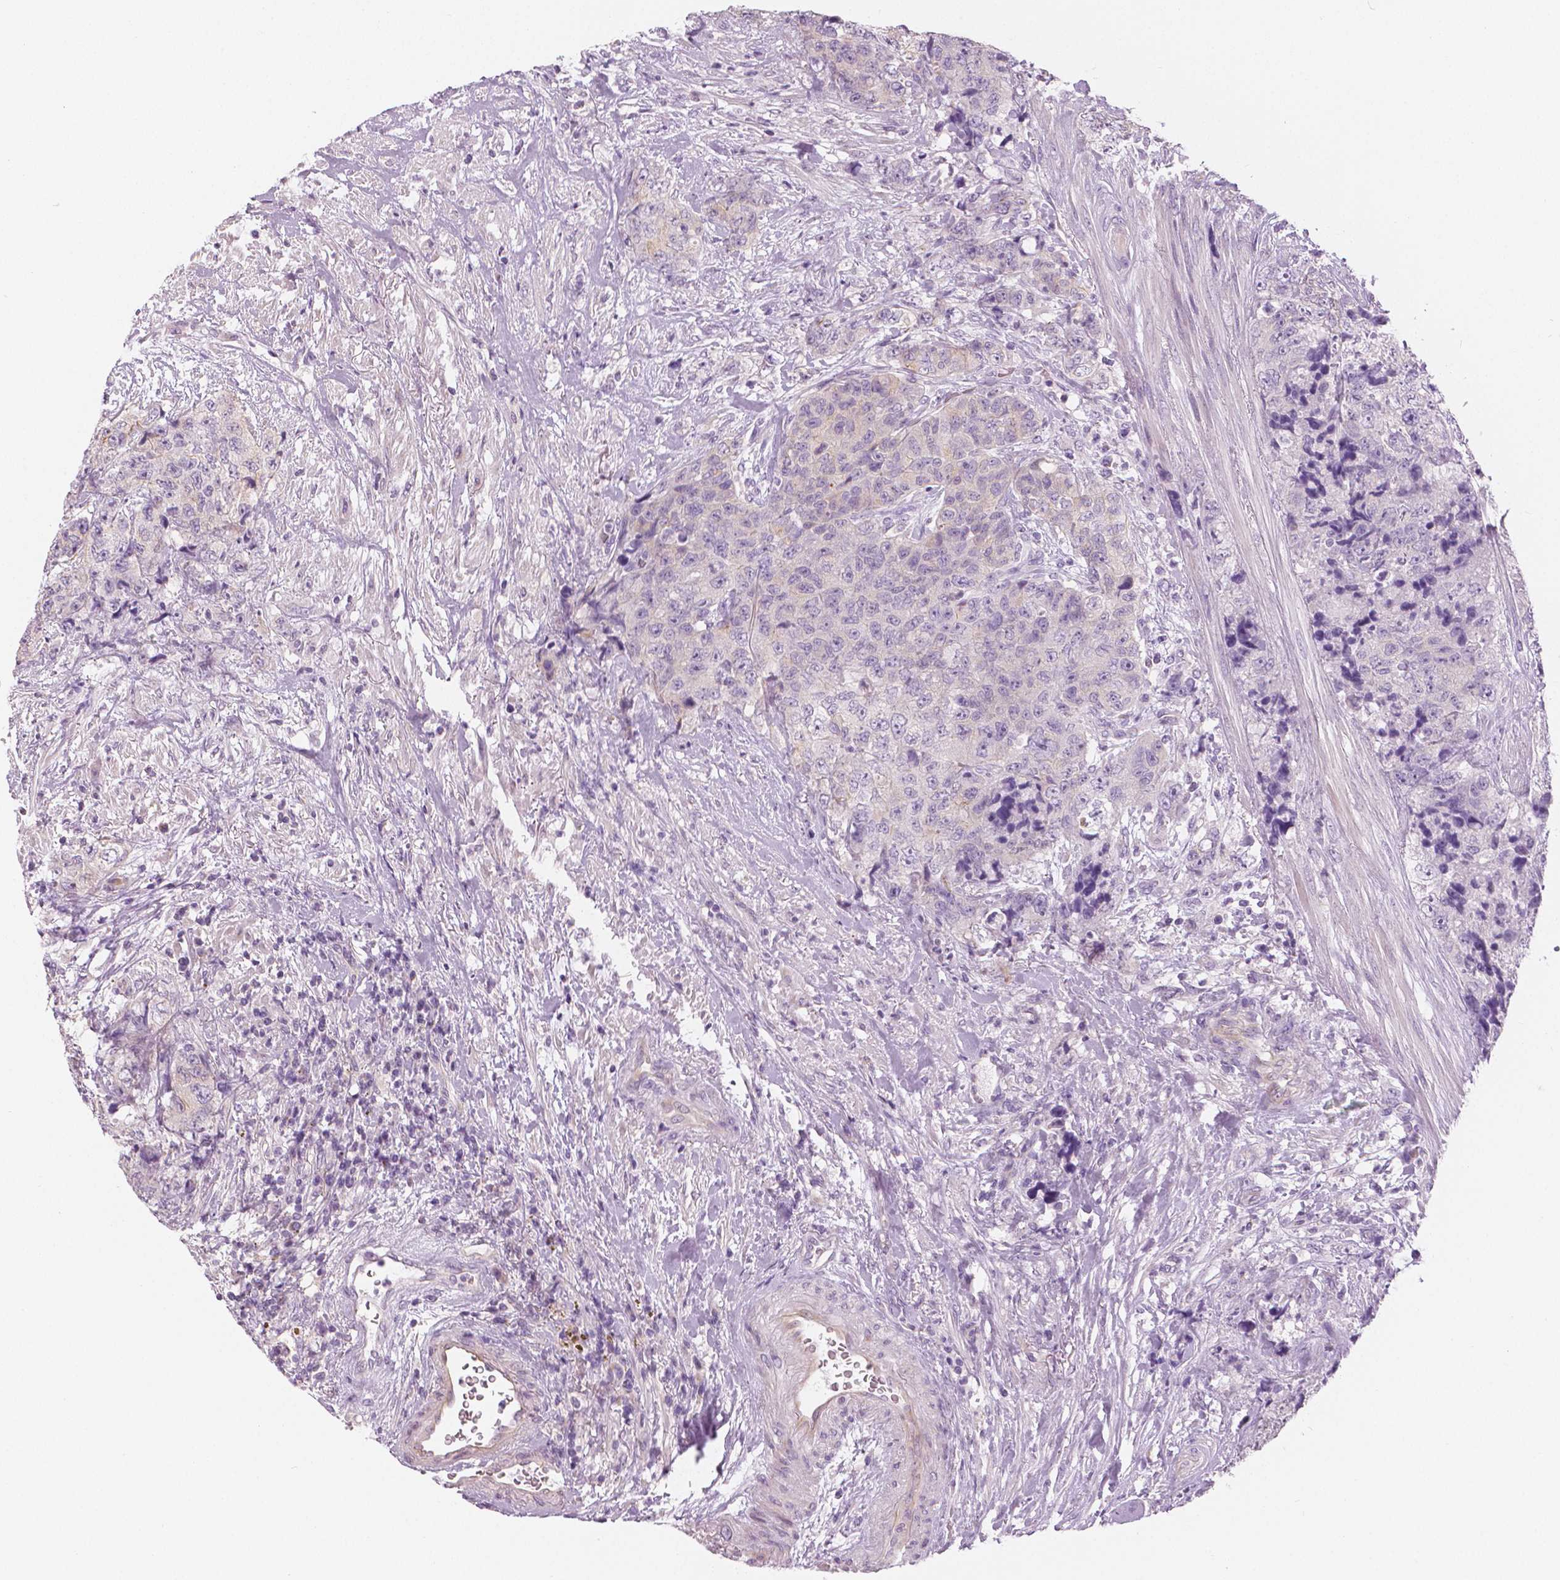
{"staining": {"intensity": "negative", "quantity": "none", "location": "none"}, "tissue": "urothelial cancer", "cell_type": "Tumor cells", "image_type": "cancer", "snomed": [{"axis": "morphology", "description": "Urothelial carcinoma, High grade"}, {"axis": "topography", "description": "Urinary bladder"}], "caption": "Human high-grade urothelial carcinoma stained for a protein using immunohistochemistry (IHC) shows no staining in tumor cells.", "gene": "SLC24A1", "patient": {"sex": "female", "age": 78}}